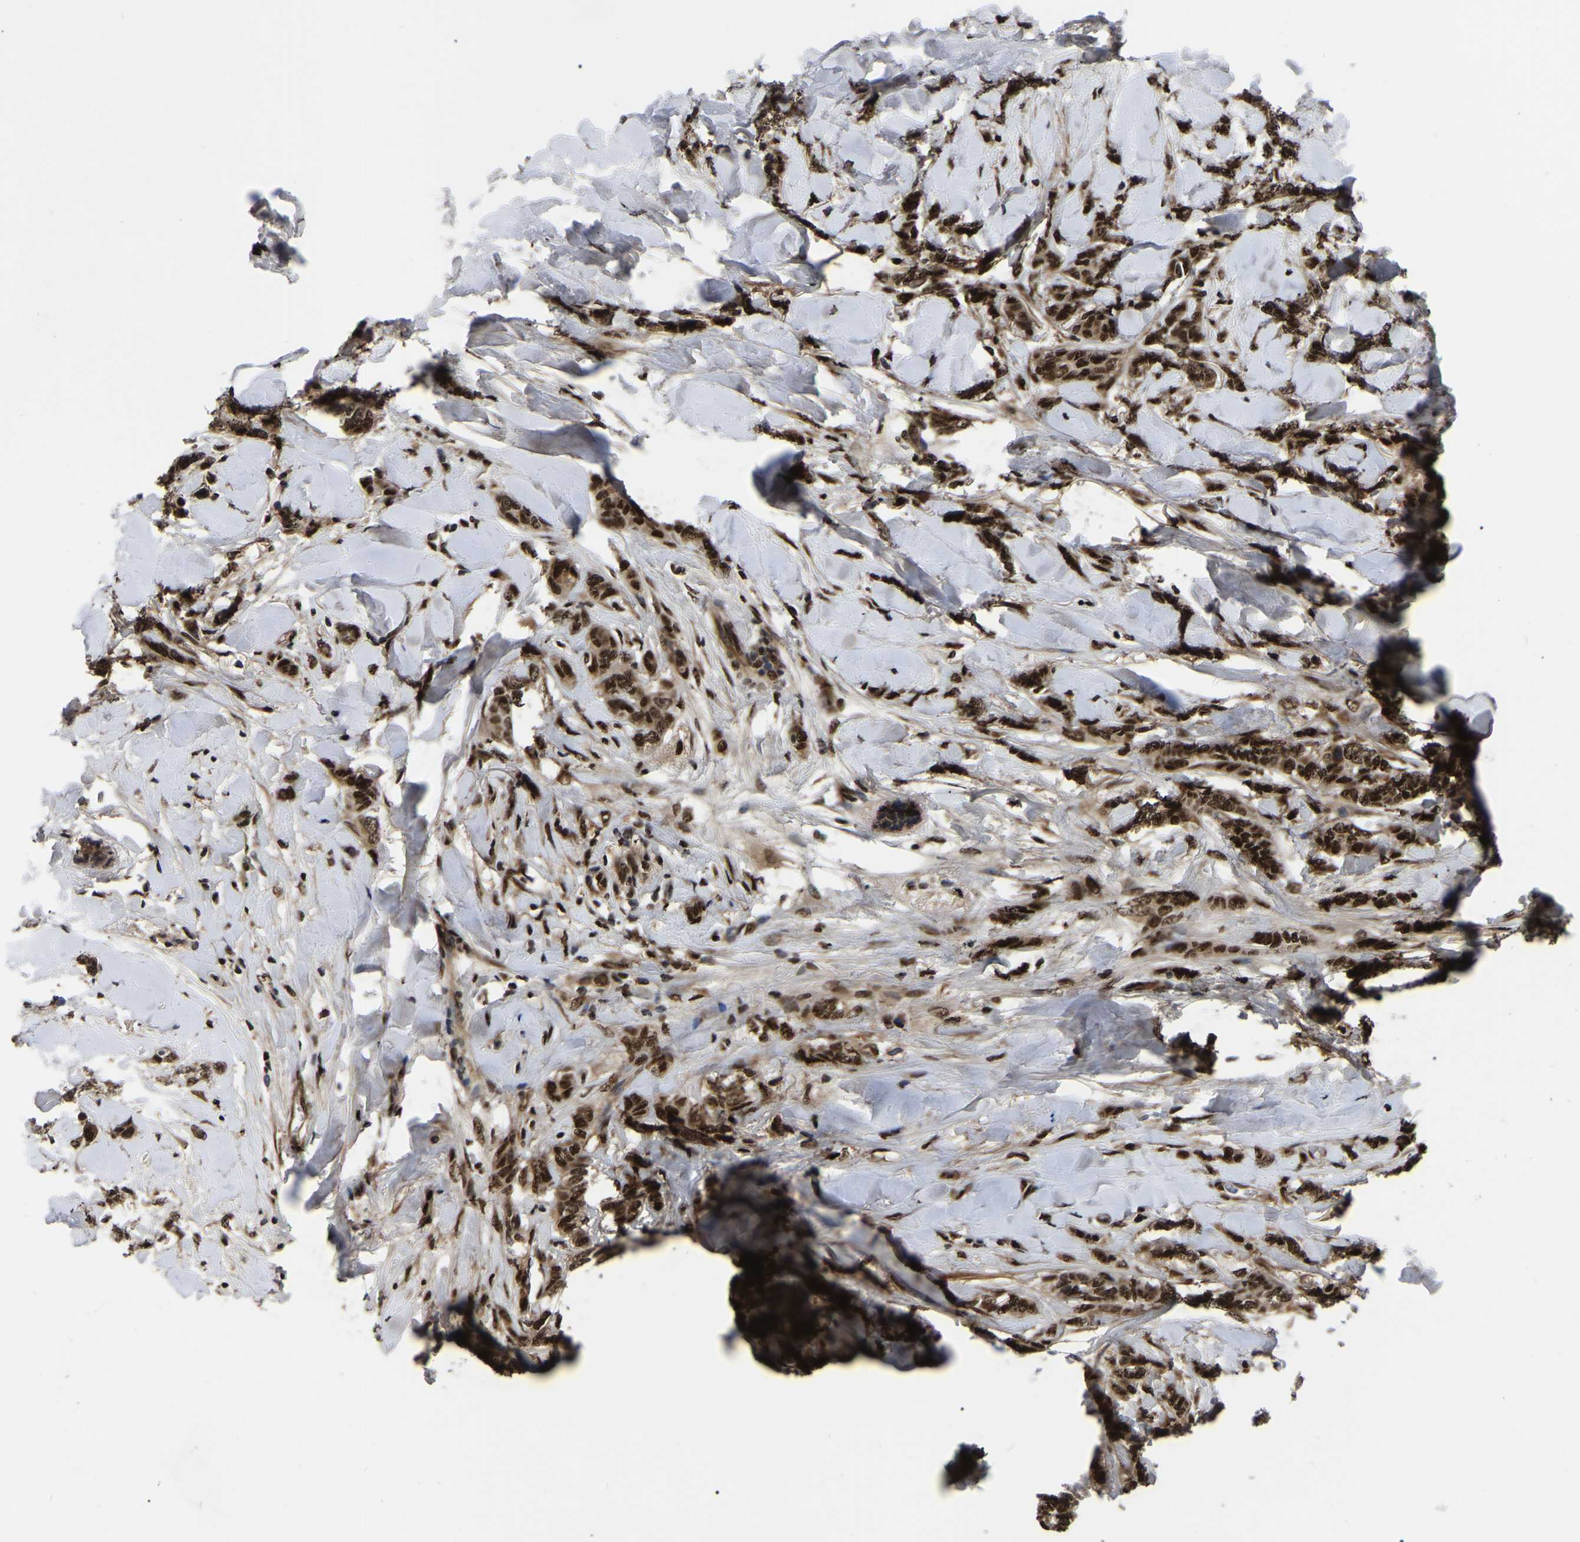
{"staining": {"intensity": "strong", "quantity": ">75%", "location": "nuclear"}, "tissue": "breast cancer", "cell_type": "Tumor cells", "image_type": "cancer", "snomed": [{"axis": "morphology", "description": "Lobular carcinoma, in situ"}, {"axis": "morphology", "description": "Lobular carcinoma"}, {"axis": "topography", "description": "Breast"}], "caption": "Lobular carcinoma in situ (breast) stained with DAB IHC demonstrates high levels of strong nuclear expression in approximately >75% of tumor cells.", "gene": "TRIM35", "patient": {"sex": "female", "age": 41}}